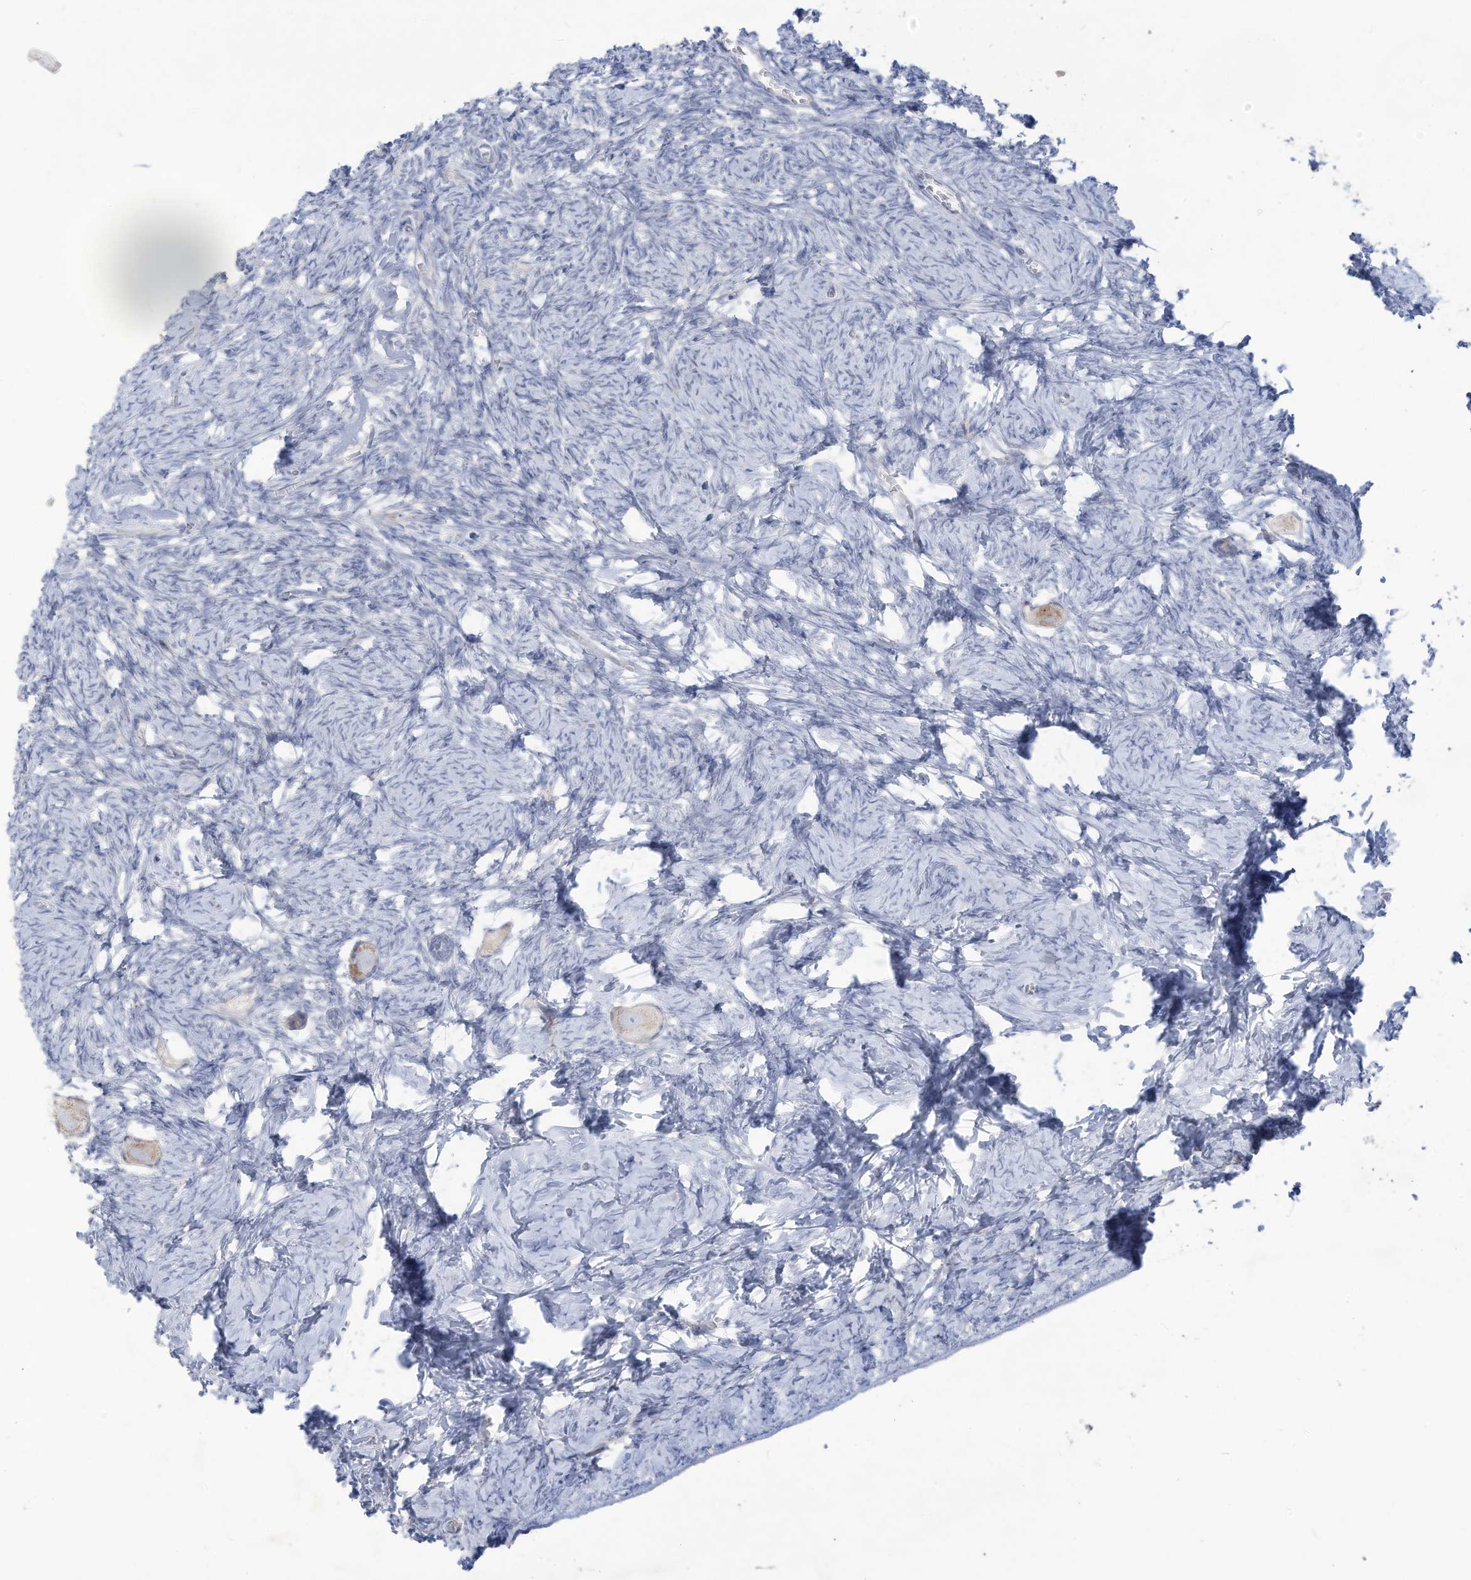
{"staining": {"intensity": "weak", "quantity": "25%-75%", "location": "cytoplasmic/membranous"}, "tissue": "ovary", "cell_type": "Follicle cells", "image_type": "normal", "snomed": [{"axis": "morphology", "description": "Normal tissue, NOS"}, {"axis": "topography", "description": "Ovary"}], "caption": "Immunohistochemistry image of normal ovary: human ovary stained using immunohistochemistry shows low levels of weak protein expression localized specifically in the cytoplasmic/membranous of follicle cells, appearing as a cytoplasmic/membranous brown color.", "gene": "THNSL2", "patient": {"sex": "female", "age": 27}}